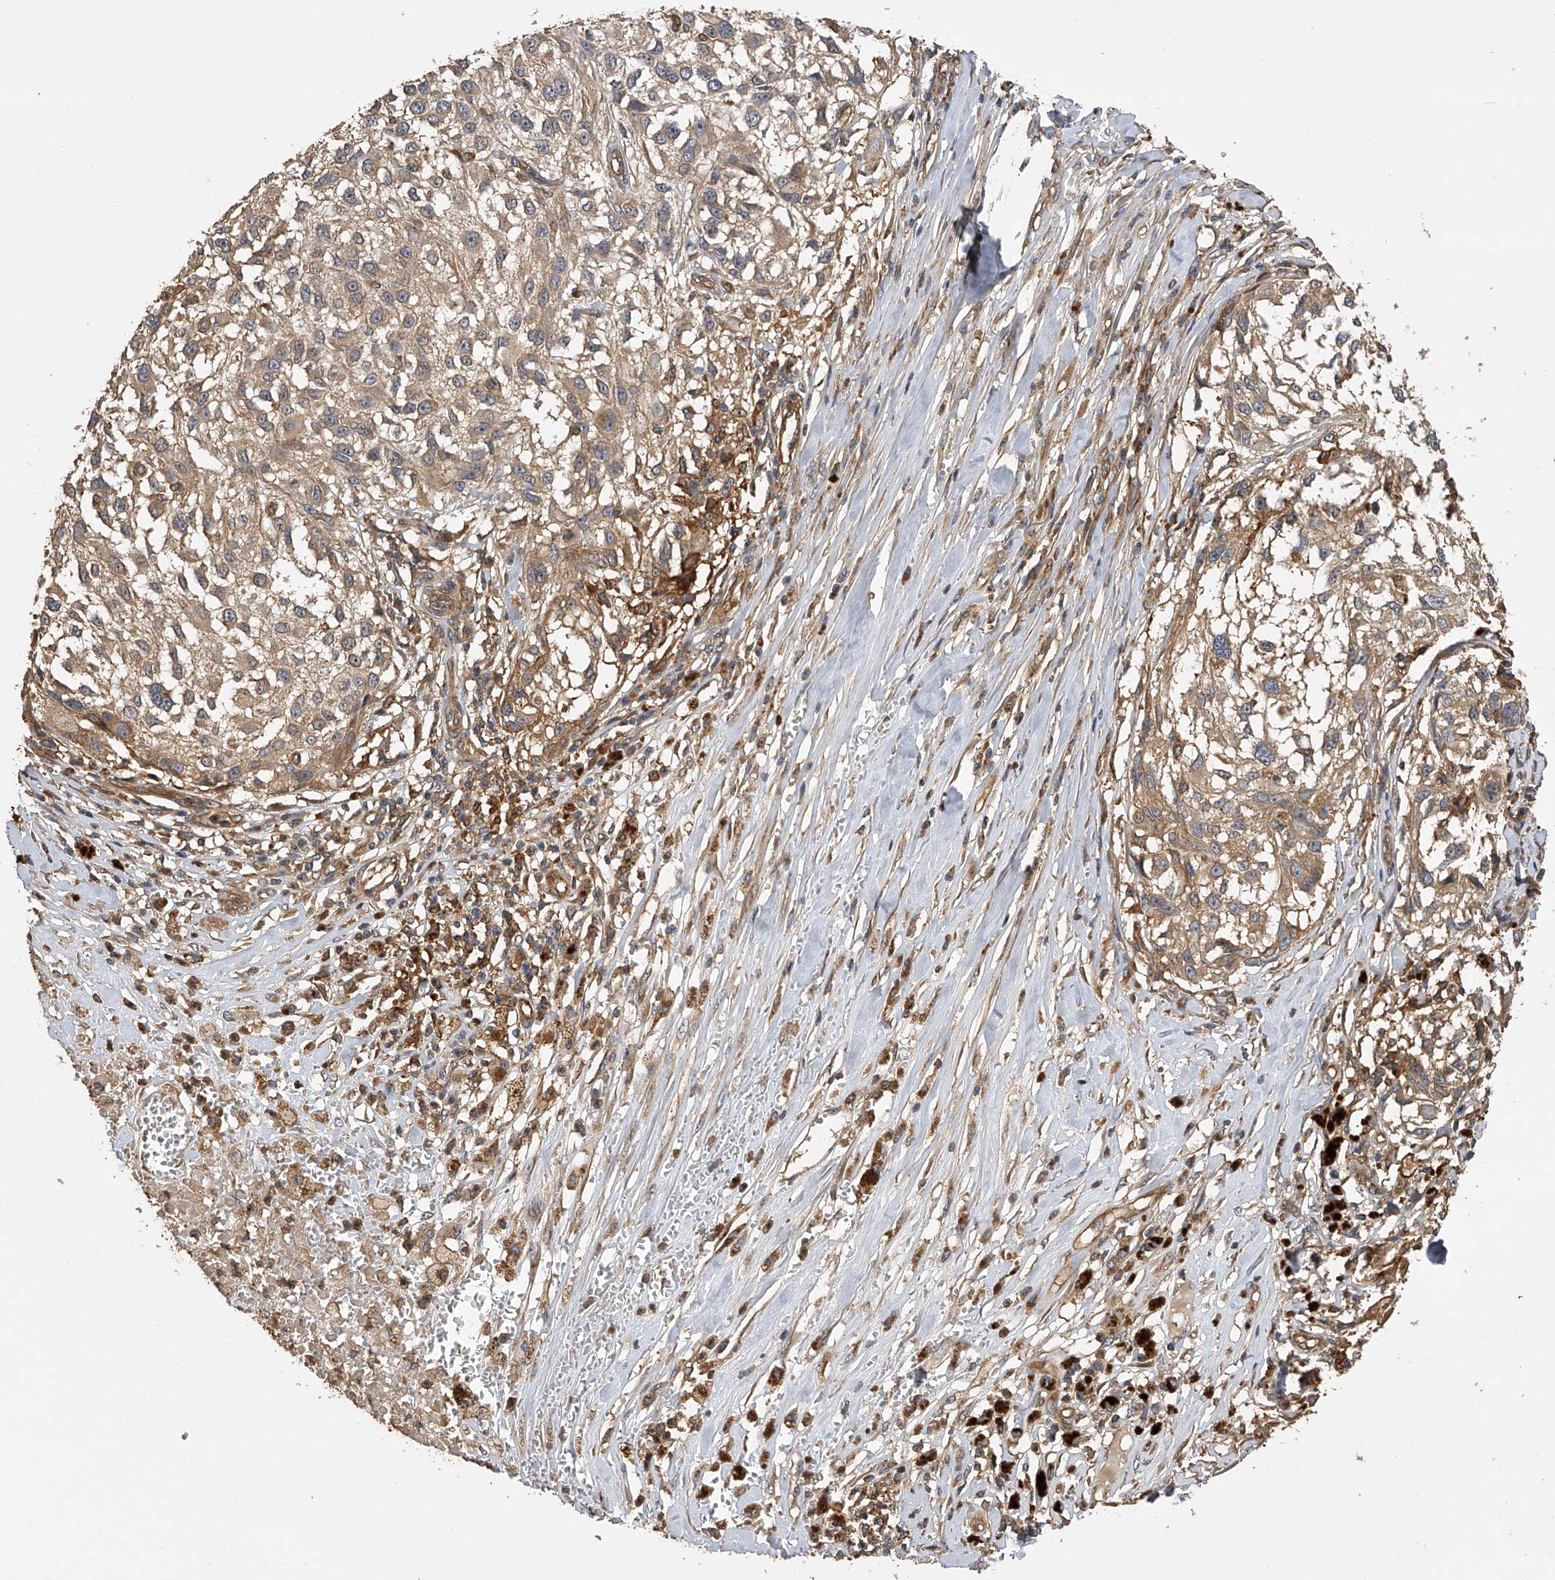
{"staining": {"intensity": "moderate", "quantity": ">75%", "location": "cytoplasmic/membranous"}, "tissue": "melanoma", "cell_type": "Tumor cells", "image_type": "cancer", "snomed": [{"axis": "morphology", "description": "Necrosis, NOS"}, {"axis": "morphology", "description": "Malignant melanoma, NOS"}, {"axis": "topography", "description": "Skin"}], "caption": "Human melanoma stained with a protein marker reveals moderate staining in tumor cells.", "gene": "PTPRA", "patient": {"sex": "female", "age": 87}}